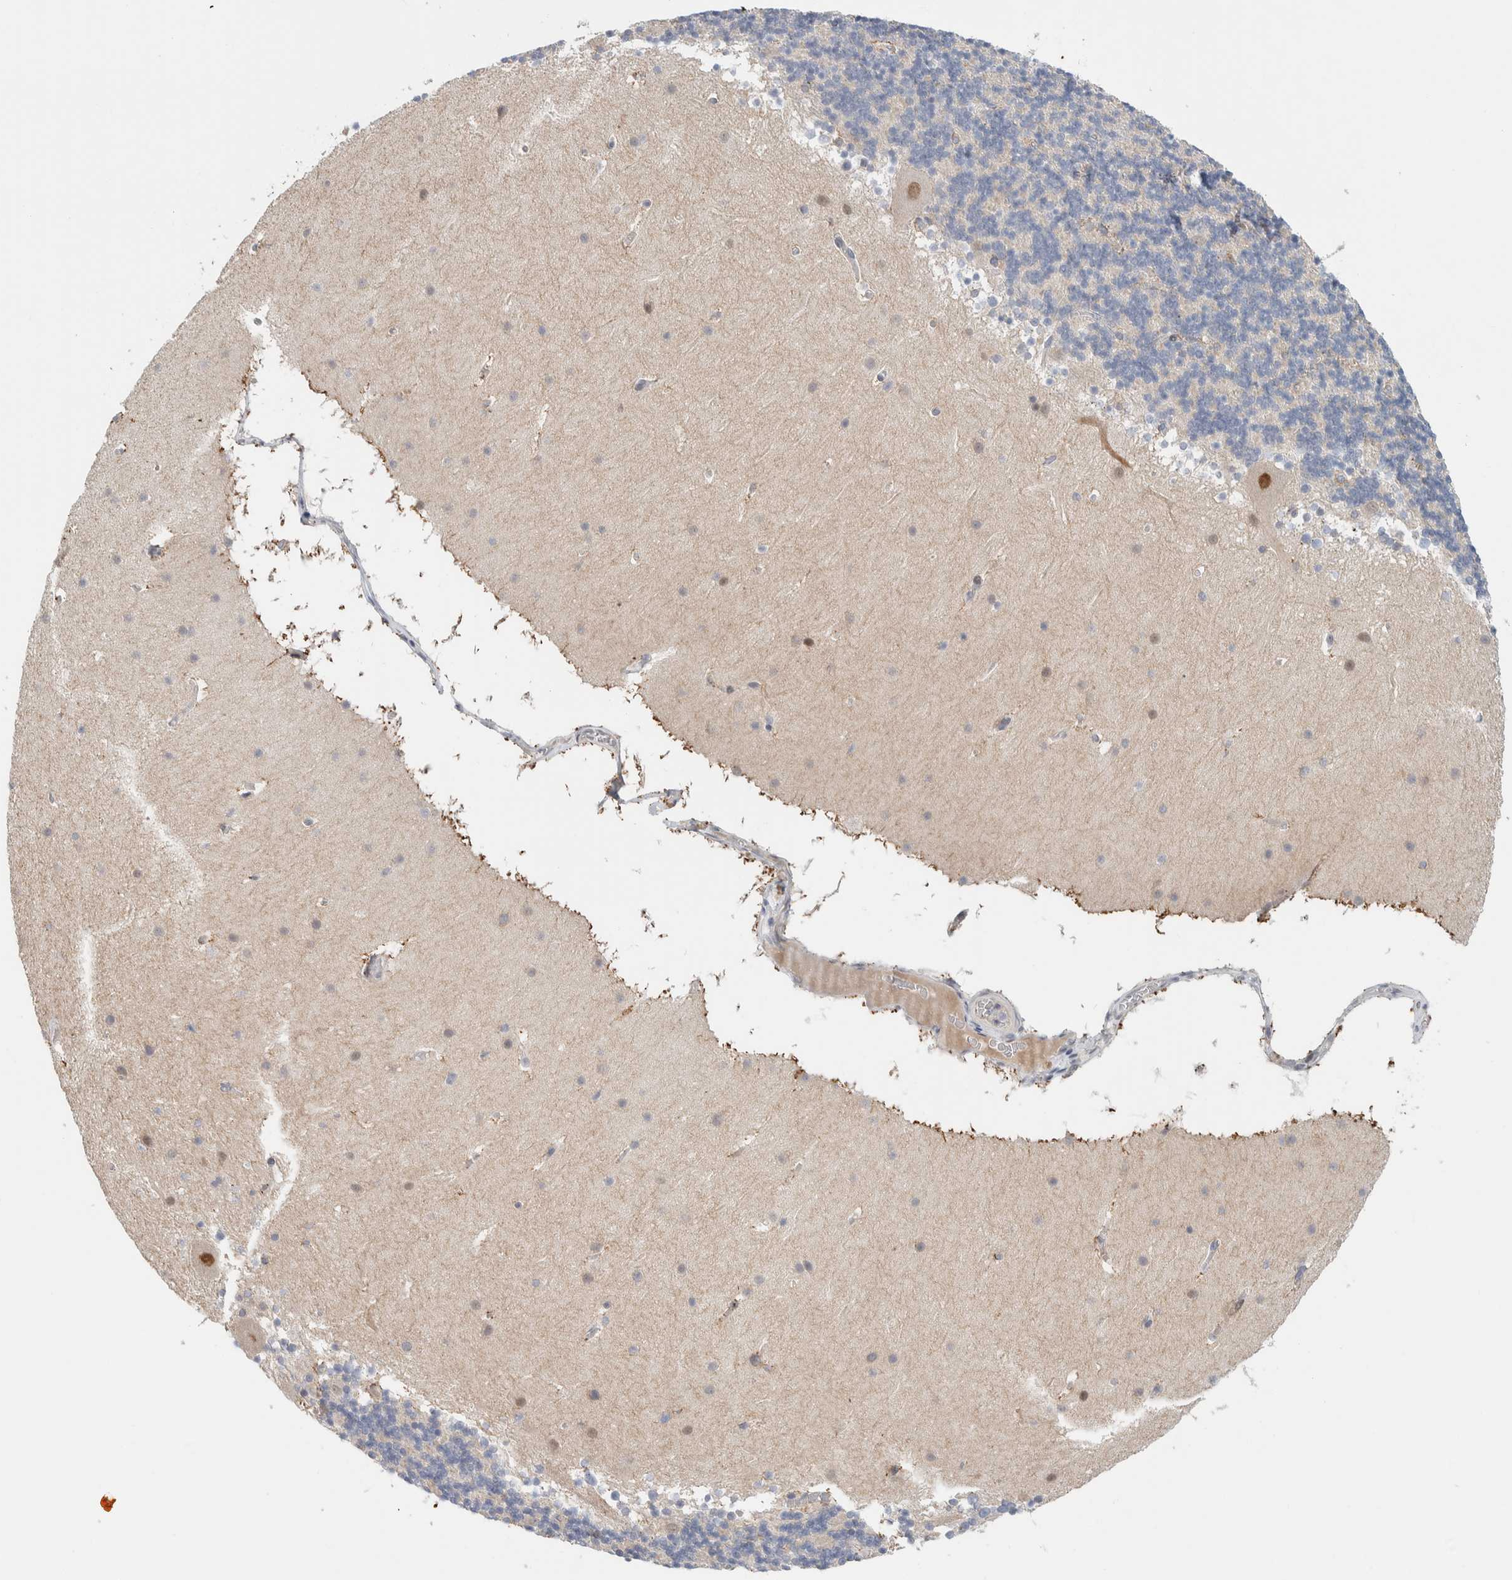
{"staining": {"intensity": "negative", "quantity": "none", "location": "none"}, "tissue": "cerebellum", "cell_type": "Cells in granular layer", "image_type": "normal", "snomed": [{"axis": "morphology", "description": "Normal tissue, NOS"}, {"axis": "topography", "description": "Cerebellum"}], "caption": "Immunohistochemical staining of normal cerebellum shows no significant positivity in cells in granular layer.", "gene": "NCR3LG1", "patient": {"sex": "male", "age": 45}}